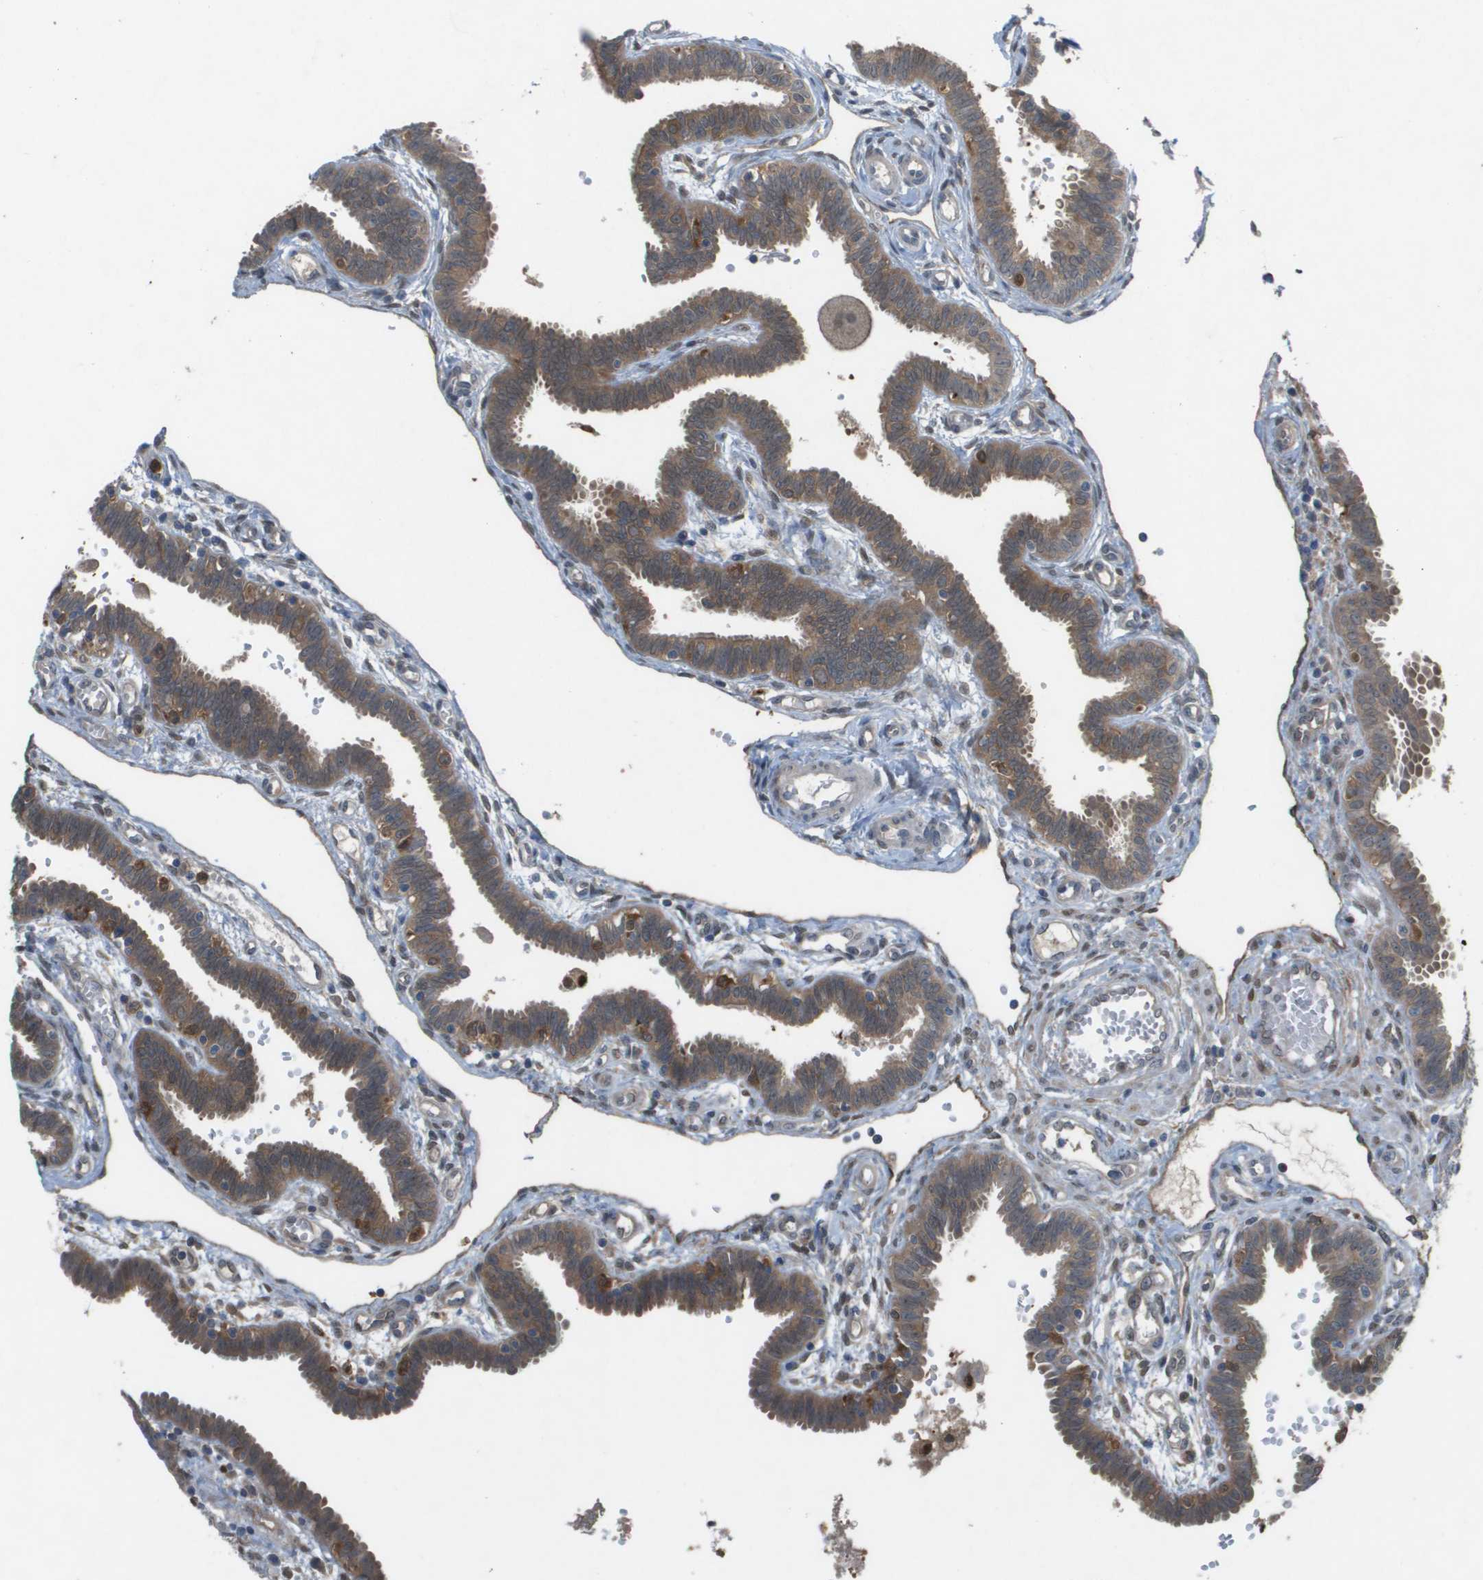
{"staining": {"intensity": "moderate", "quantity": ">75%", "location": "cytoplasmic/membranous"}, "tissue": "fallopian tube", "cell_type": "Glandular cells", "image_type": "normal", "snomed": [{"axis": "morphology", "description": "Normal tissue, NOS"}, {"axis": "topography", "description": "Fallopian tube"}, {"axis": "topography", "description": "Placenta"}], "caption": "Moderate cytoplasmic/membranous staining for a protein is appreciated in approximately >75% of glandular cells of unremarkable fallopian tube using immunohistochemistry (IHC).", "gene": "PALD1", "patient": {"sex": "female", "age": 32}}